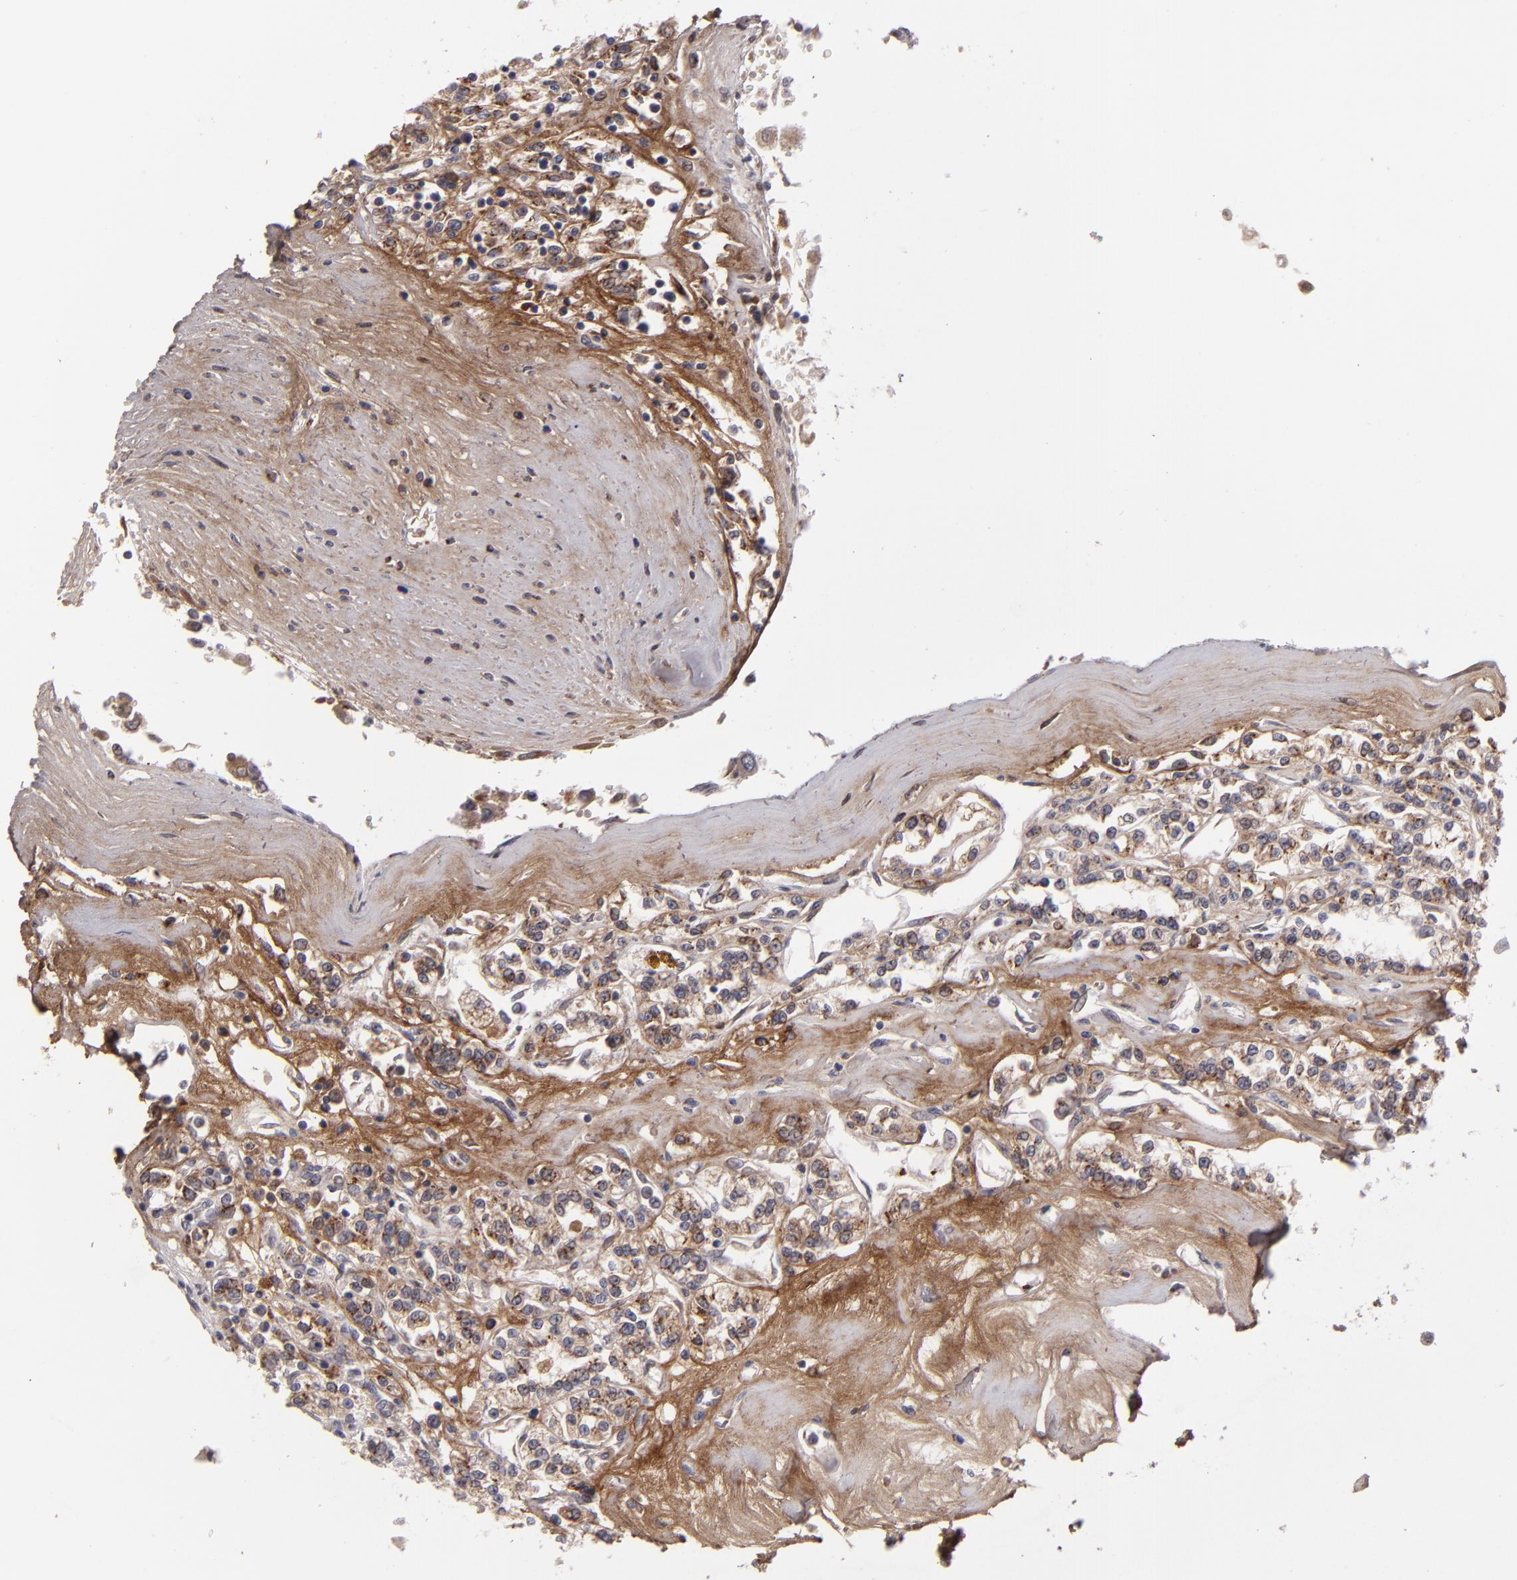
{"staining": {"intensity": "moderate", "quantity": ">75%", "location": "cytoplasmic/membranous"}, "tissue": "renal cancer", "cell_type": "Tumor cells", "image_type": "cancer", "snomed": [{"axis": "morphology", "description": "Adenocarcinoma, NOS"}, {"axis": "topography", "description": "Kidney"}], "caption": "Protein staining of renal adenocarcinoma tissue exhibits moderate cytoplasmic/membranous expression in about >75% of tumor cells.", "gene": "IL12A", "patient": {"sex": "female", "age": 76}}